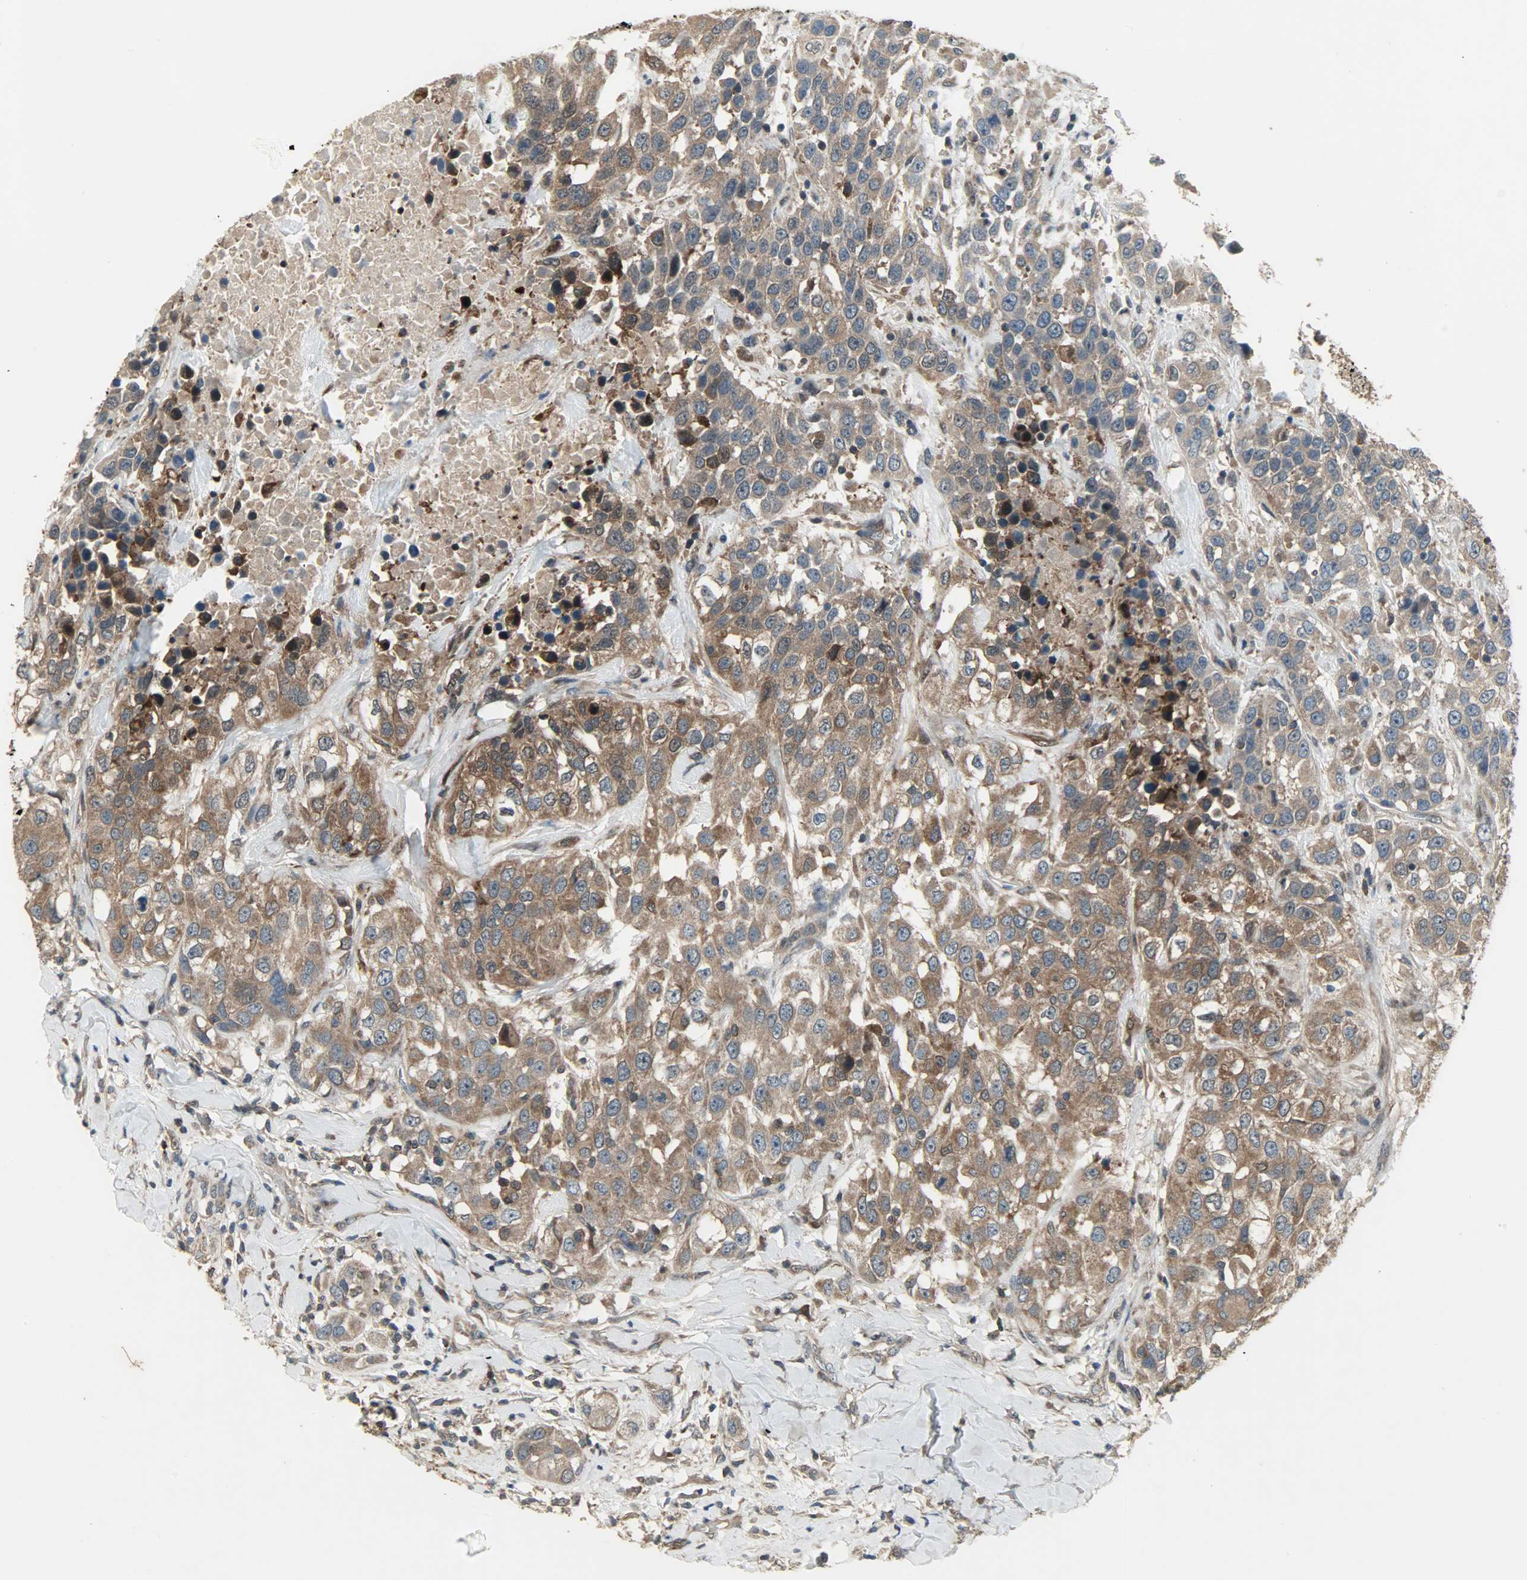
{"staining": {"intensity": "strong", "quantity": ">75%", "location": "cytoplasmic/membranous"}, "tissue": "urothelial cancer", "cell_type": "Tumor cells", "image_type": "cancer", "snomed": [{"axis": "morphology", "description": "Urothelial carcinoma, High grade"}, {"axis": "topography", "description": "Urinary bladder"}], "caption": "A brown stain shows strong cytoplasmic/membranous expression of a protein in high-grade urothelial carcinoma tumor cells.", "gene": "AMT", "patient": {"sex": "female", "age": 80}}